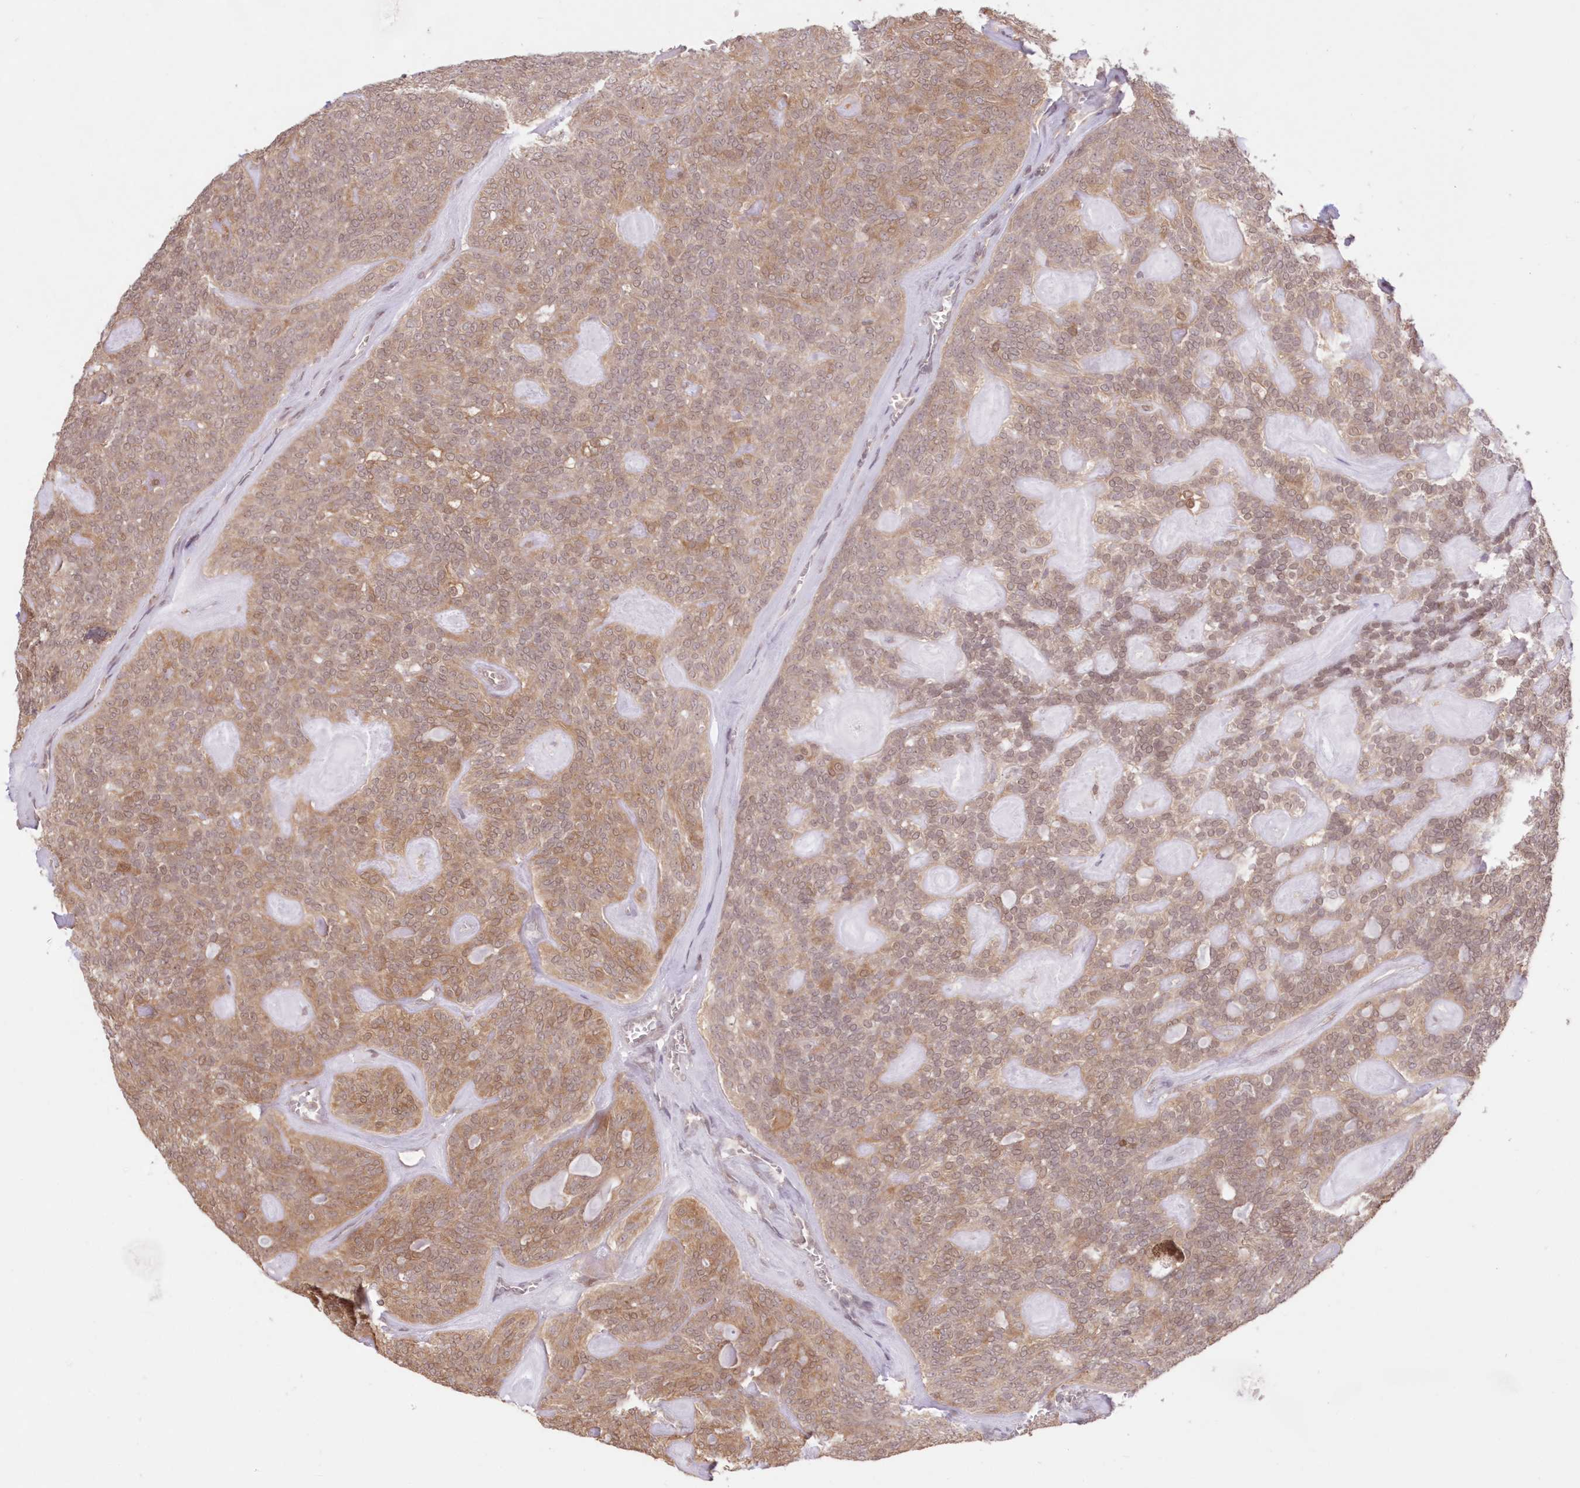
{"staining": {"intensity": "moderate", "quantity": ">75%", "location": "cytoplasmic/membranous,nuclear"}, "tissue": "head and neck cancer", "cell_type": "Tumor cells", "image_type": "cancer", "snomed": [{"axis": "morphology", "description": "Adenocarcinoma, NOS"}, {"axis": "topography", "description": "Head-Neck"}], "caption": "IHC (DAB) staining of head and neck cancer demonstrates moderate cytoplasmic/membranous and nuclear protein positivity in approximately >75% of tumor cells.", "gene": "RNPEP", "patient": {"sex": "male", "age": 66}}